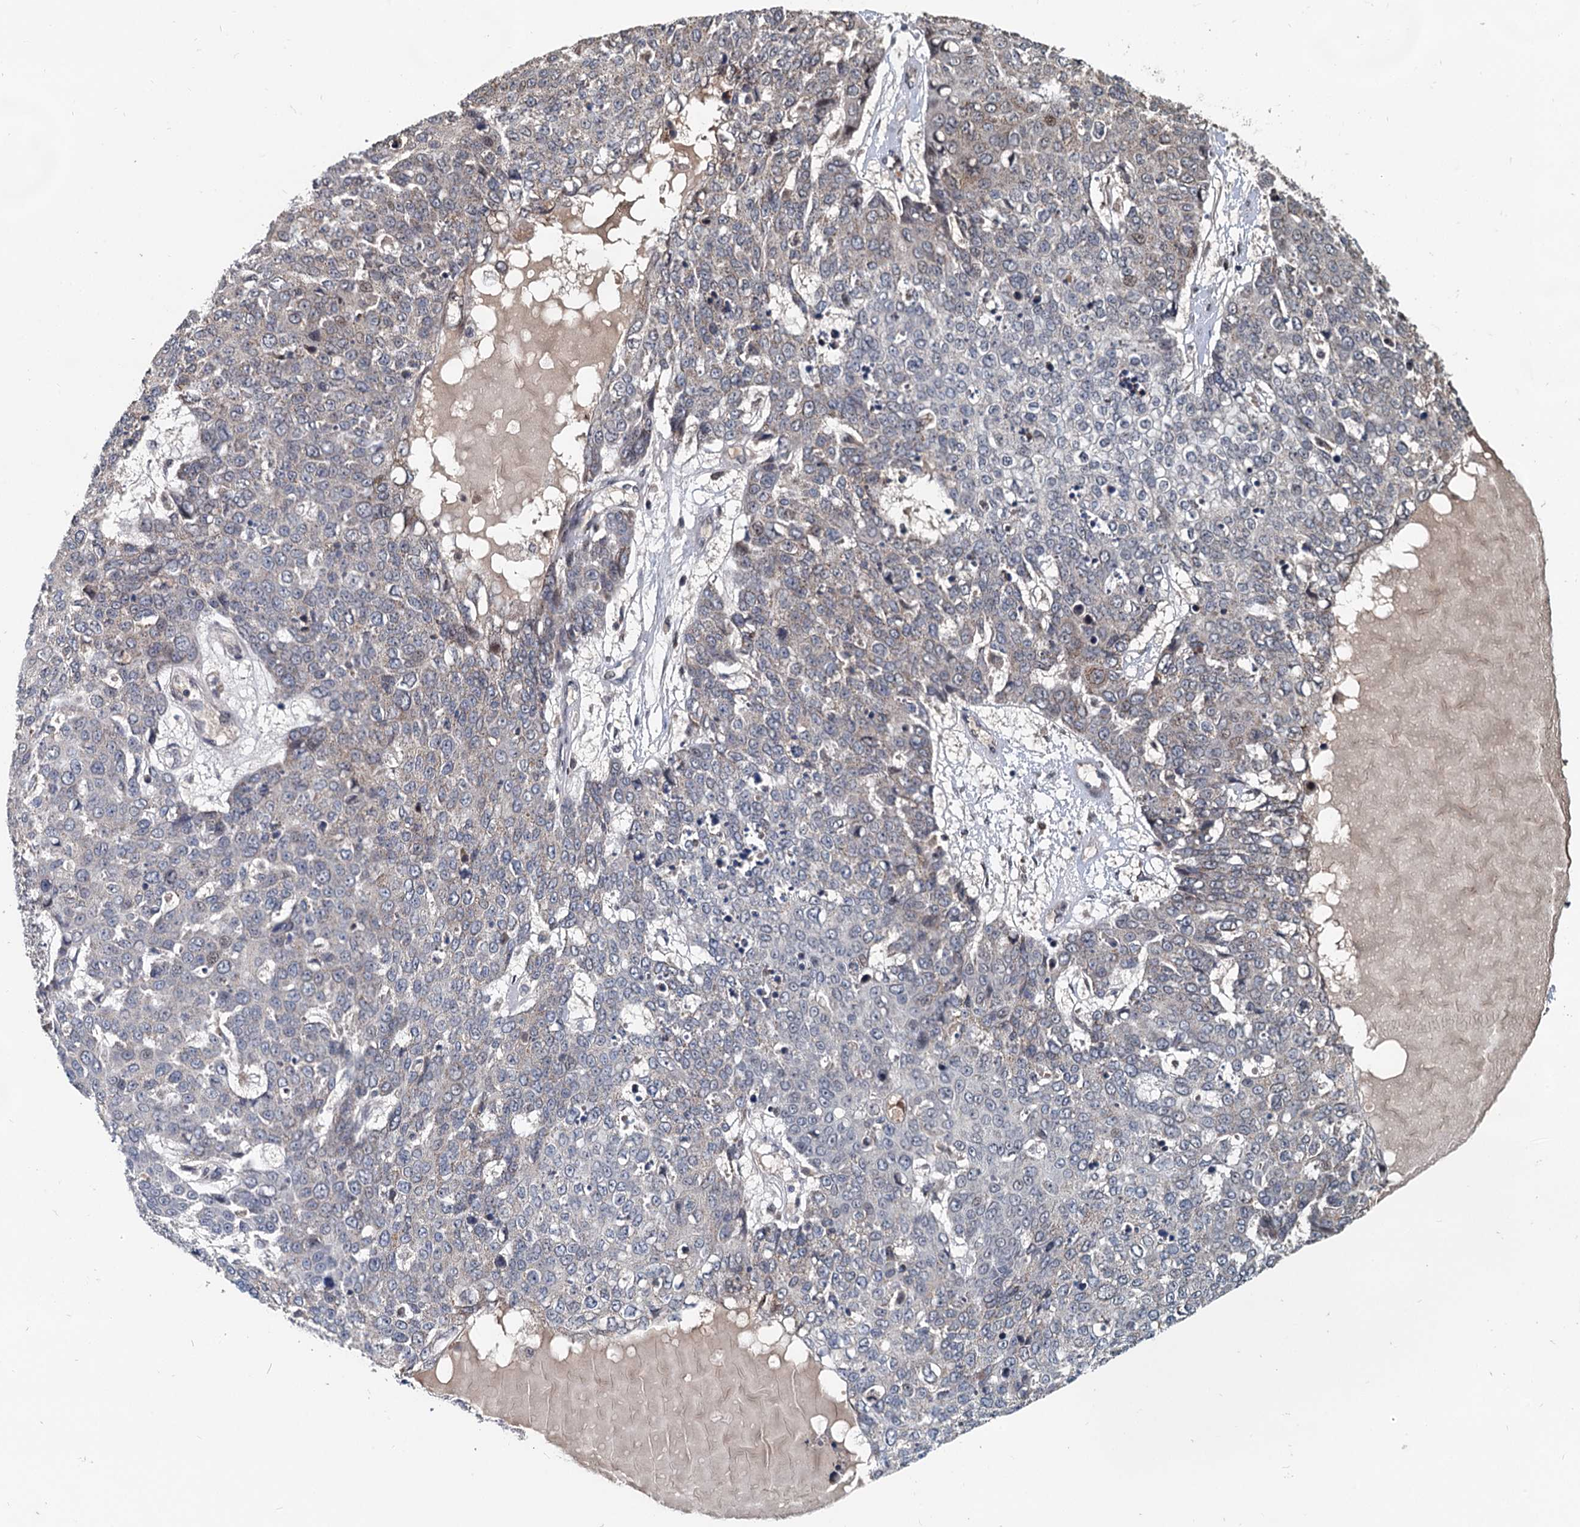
{"staining": {"intensity": "weak", "quantity": "<25%", "location": "cytoplasmic/membranous"}, "tissue": "skin cancer", "cell_type": "Tumor cells", "image_type": "cancer", "snomed": [{"axis": "morphology", "description": "Squamous cell carcinoma, NOS"}, {"axis": "topography", "description": "Skin"}], "caption": "This is a image of immunohistochemistry staining of squamous cell carcinoma (skin), which shows no expression in tumor cells.", "gene": "RITA1", "patient": {"sex": "female", "age": 44}}